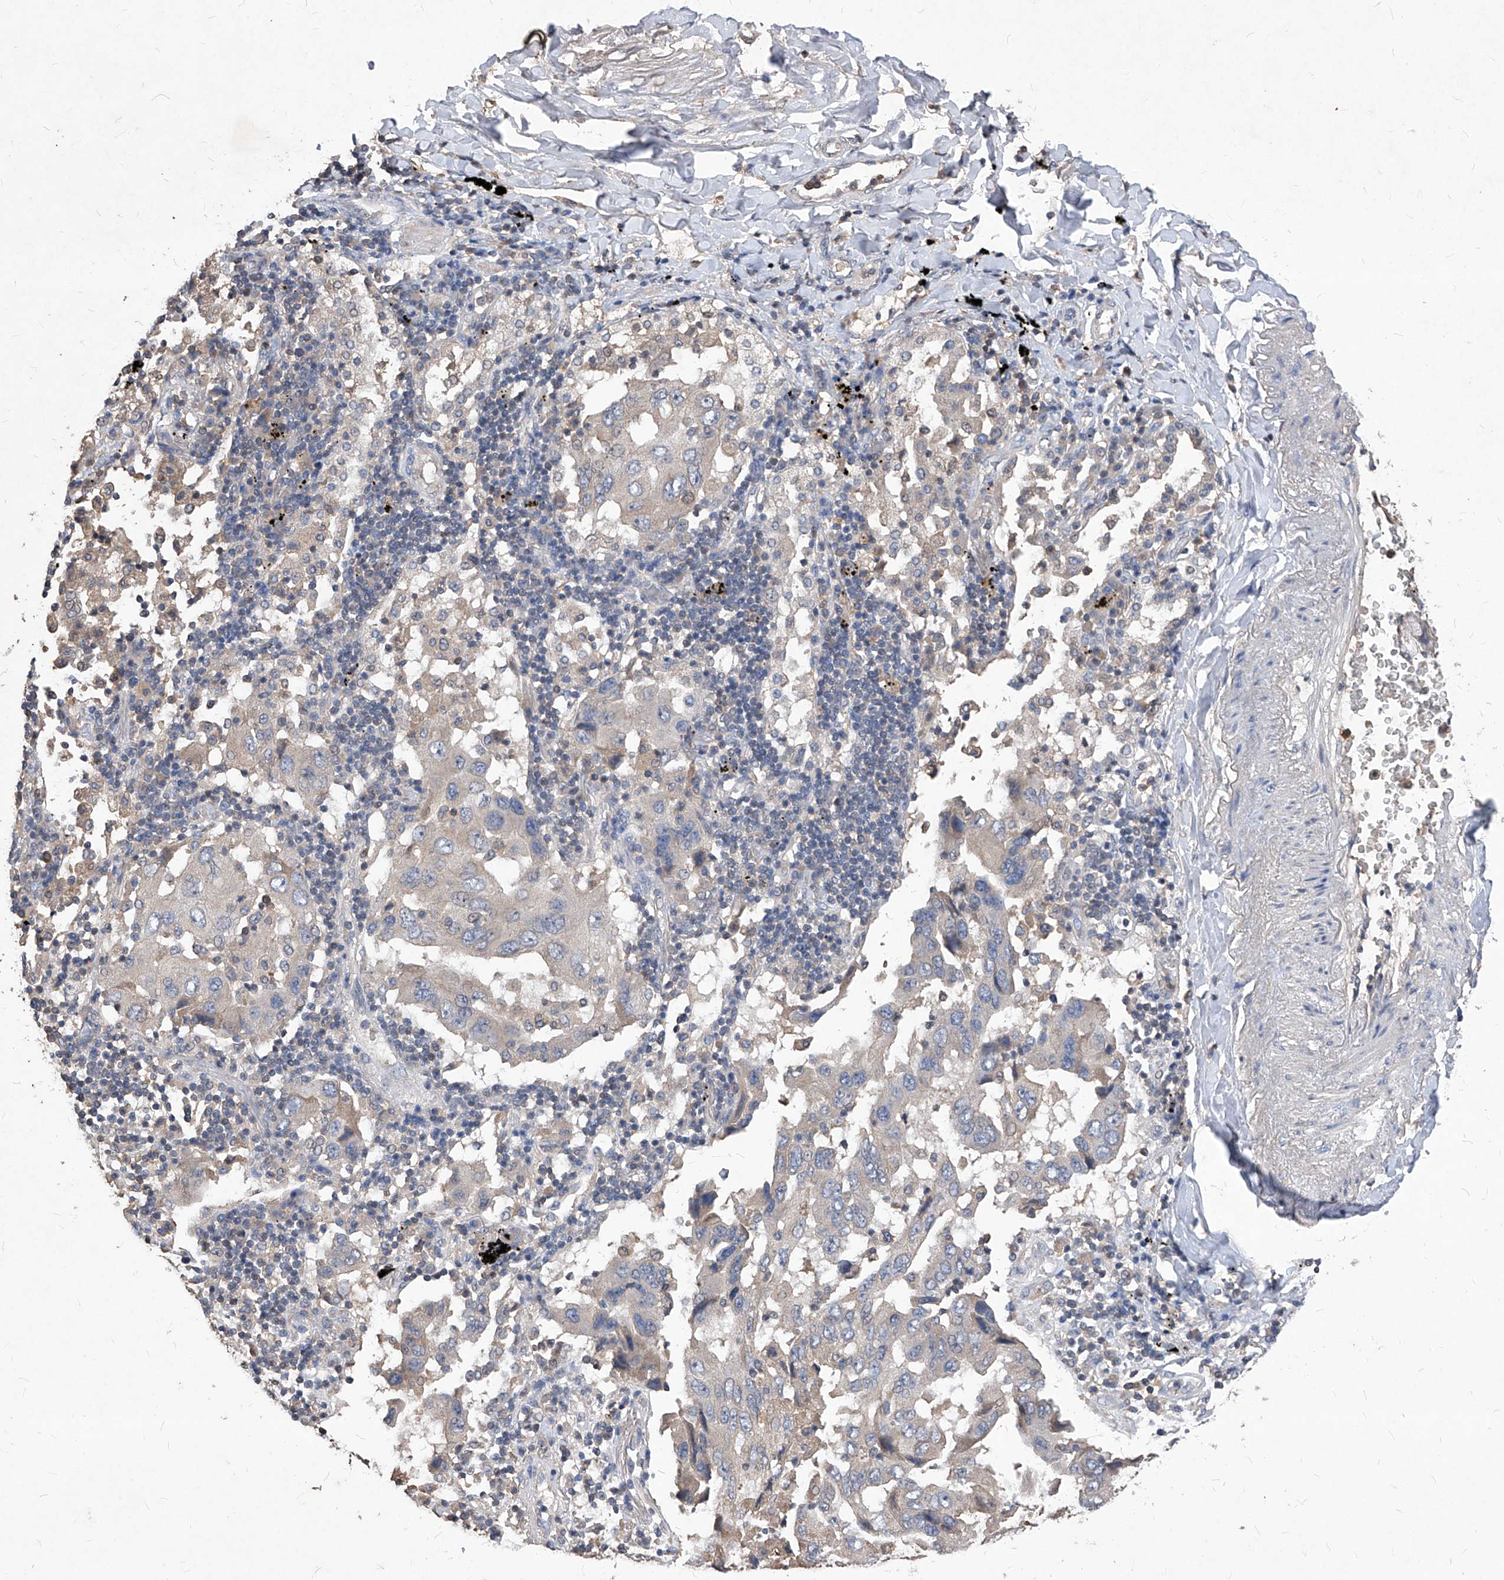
{"staining": {"intensity": "weak", "quantity": "<25%", "location": "cytoplasmic/membranous"}, "tissue": "lung cancer", "cell_type": "Tumor cells", "image_type": "cancer", "snomed": [{"axis": "morphology", "description": "Adenocarcinoma, NOS"}, {"axis": "topography", "description": "Lung"}], "caption": "Tumor cells show no significant staining in adenocarcinoma (lung).", "gene": "SYNGR1", "patient": {"sex": "female", "age": 65}}